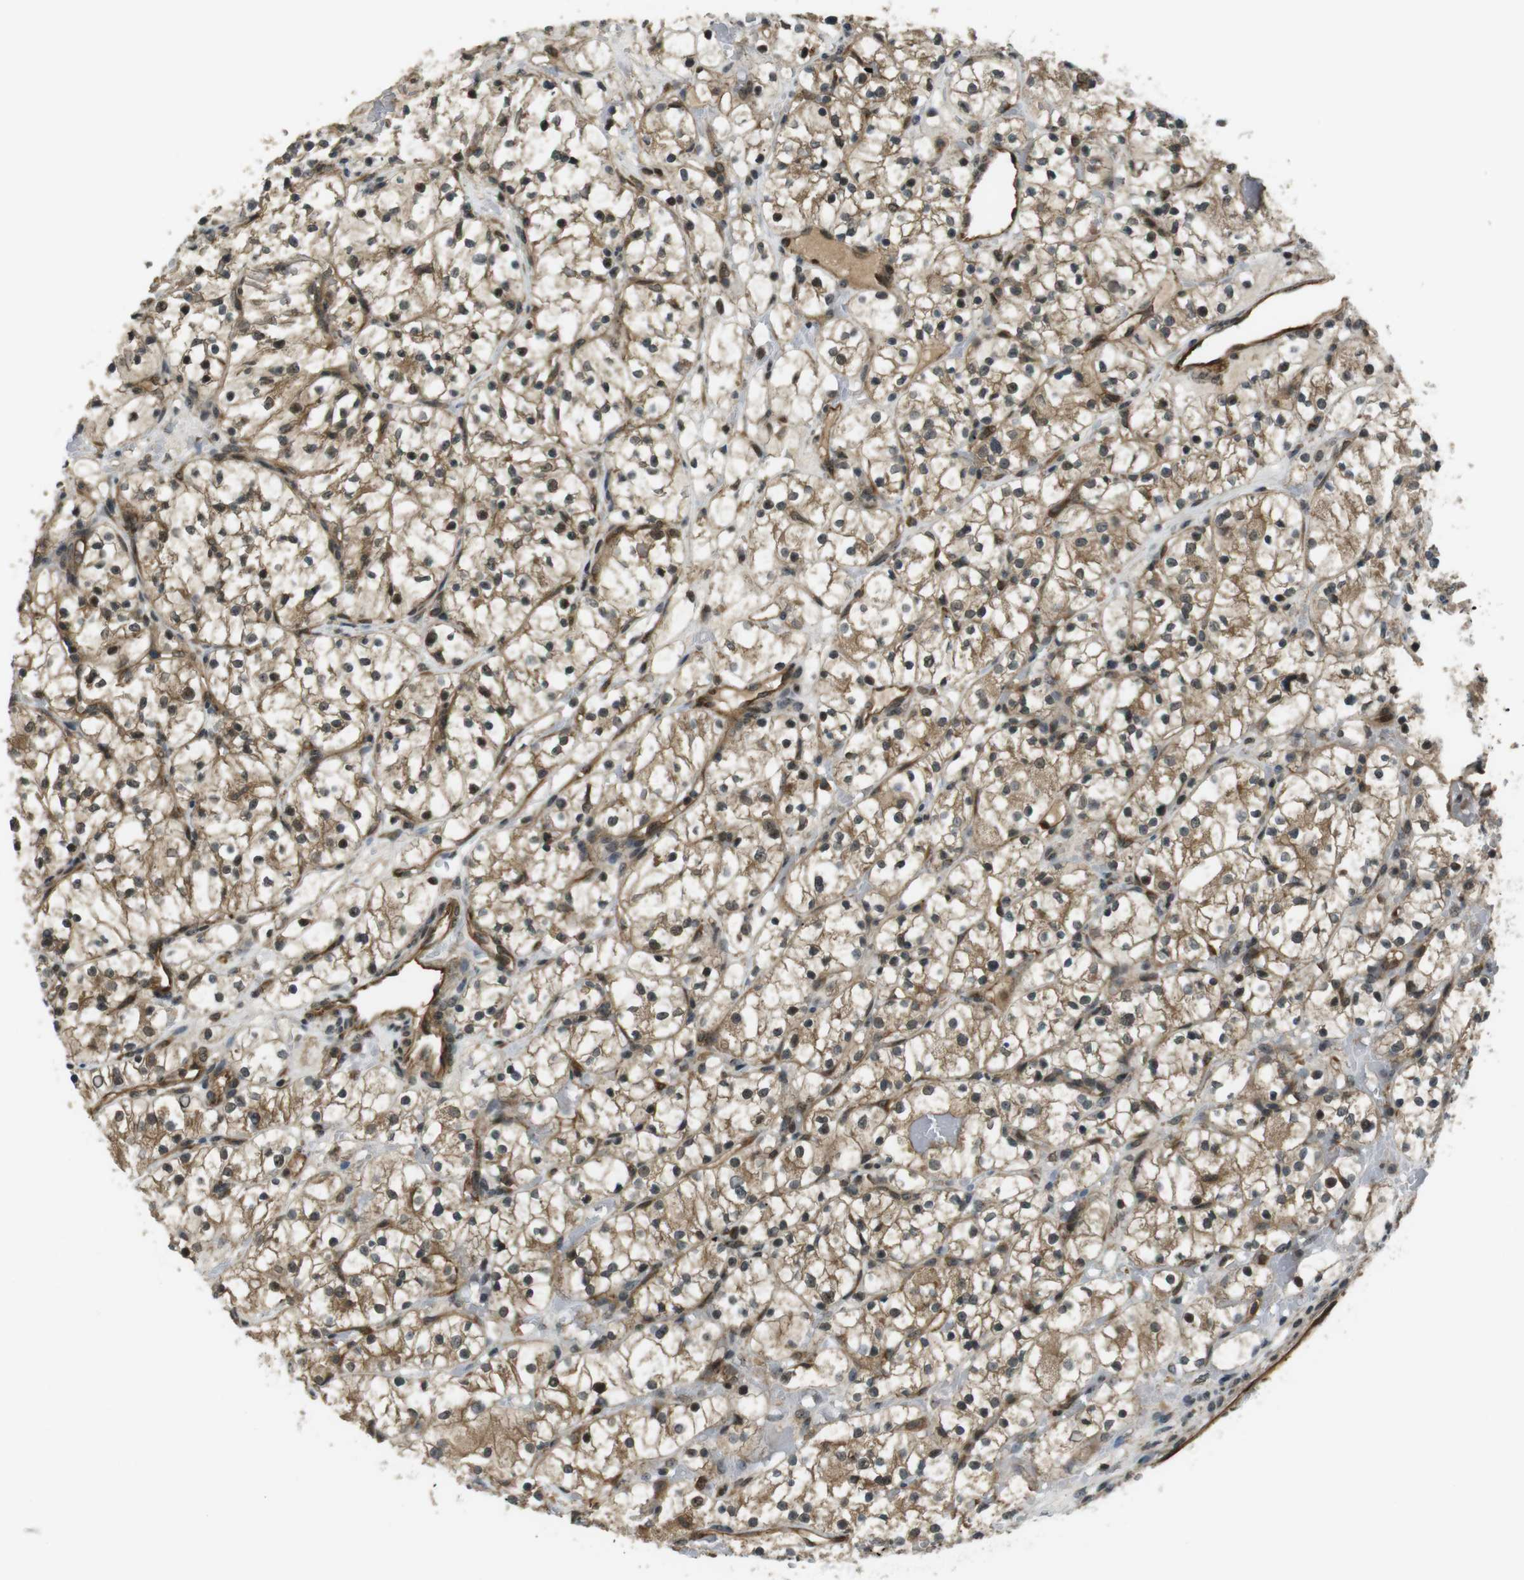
{"staining": {"intensity": "moderate", "quantity": ">75%", "location": "cytoplasmic/membranous,nuclear"}, "tissue": "renal cancer", "cell_type": "Tumor cells", "image_type": "cancer", "snomed": [{"axis": "morphology", "description": "Adenocarcinoma, NOS"}, {"axis": "topography", "description": "Kidney"}], "caption": "Renal adenocarcinoma stained for a protein (brown) reveals moderate cytoplasmic/membranous and nuclear positive staining in about >75% of tumor cells.", "gene": "TIAM2", "patient": {"sex": "female", "age": 60}}